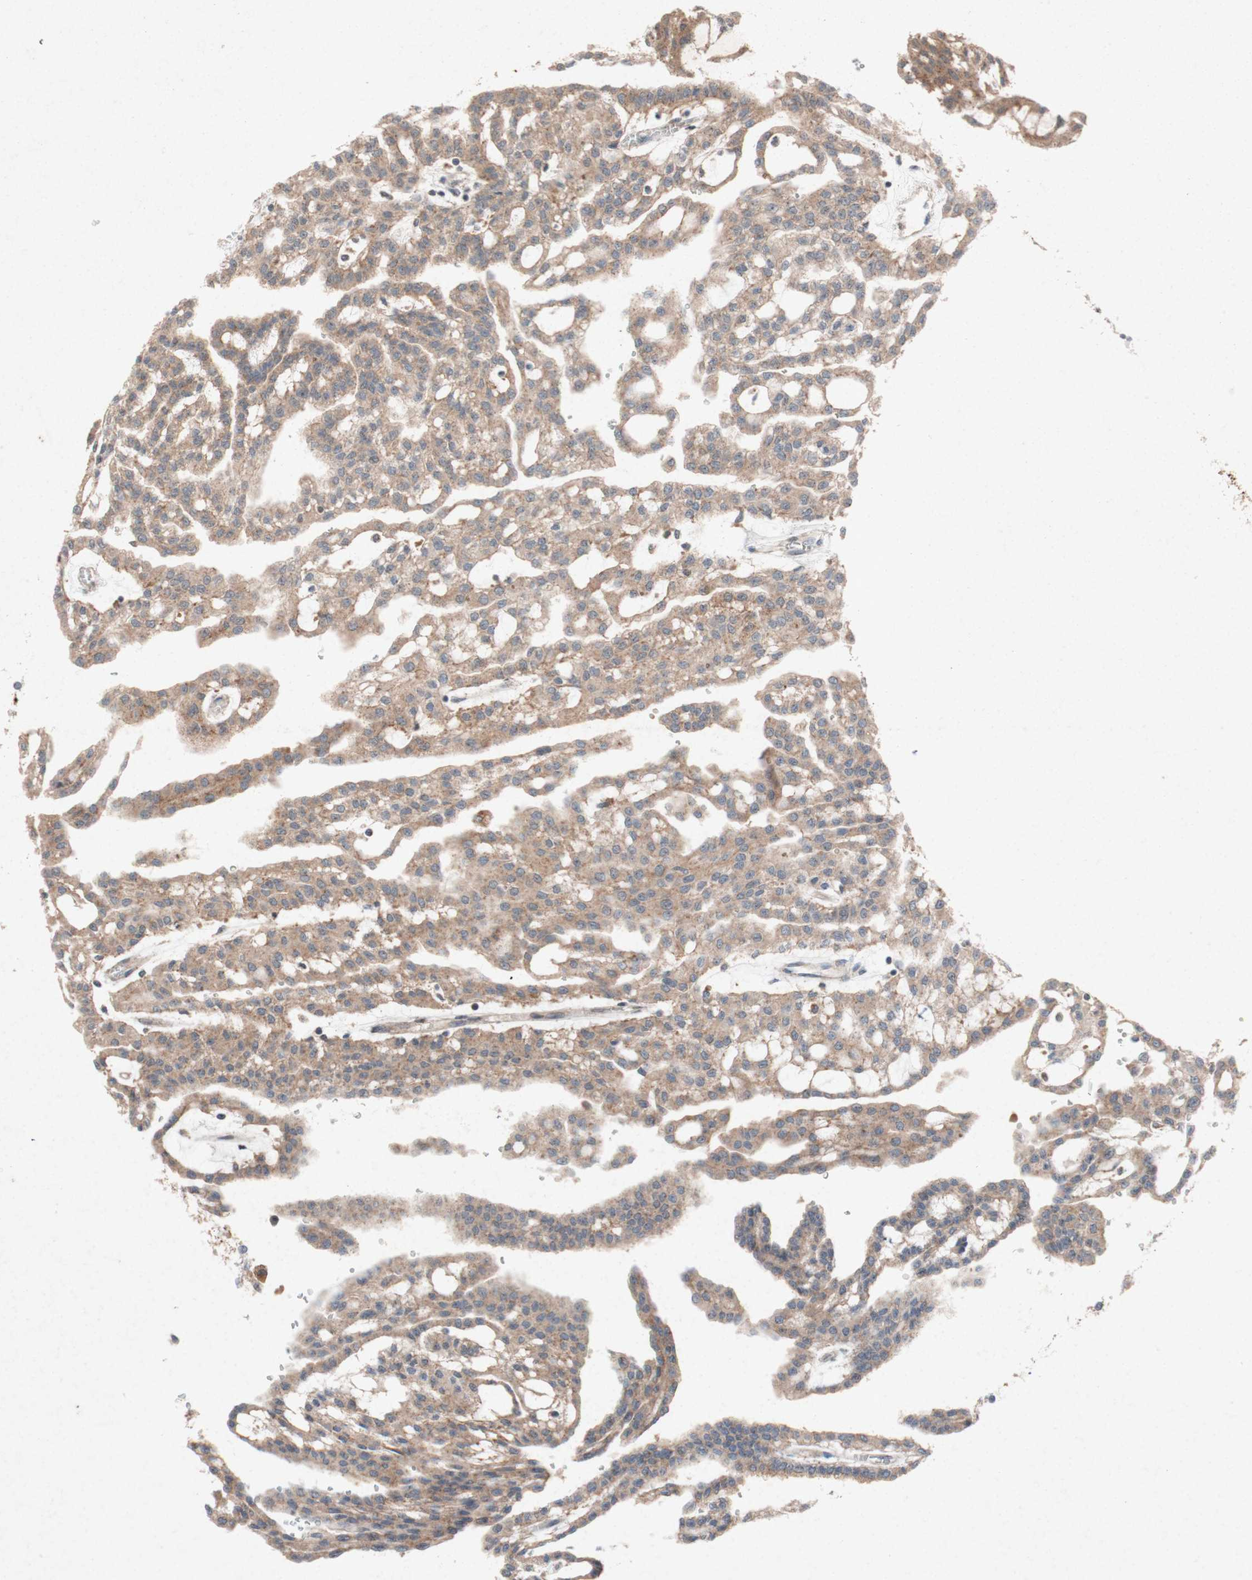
{"staining": {"intensity": "moderate", "quantity": ">75%", "location": "cytoplasmic/membranous"}, "tissue": "renal cancer", "cell_type": "Tumor cells", "image_type": "cancer", "snomed": [{"axis": "morphology", "description": "Adenocarcinoma, NOS"}, {"axis": "topography", "description": "Kidney"}], "caption": "IHC image of neoplastic tissue: human renal cancer (adenocarcinoma) stained using immunohistochemistry (IHC) demonstrates medium levels of moderate protein expression localized specifically in the cytoplasmic/membranous of tumor cells, appearing as a cytoplasmic/membranous brown color.", "gene": "ATP6V1F", "patient": {"sex": "male", "age": 63}}